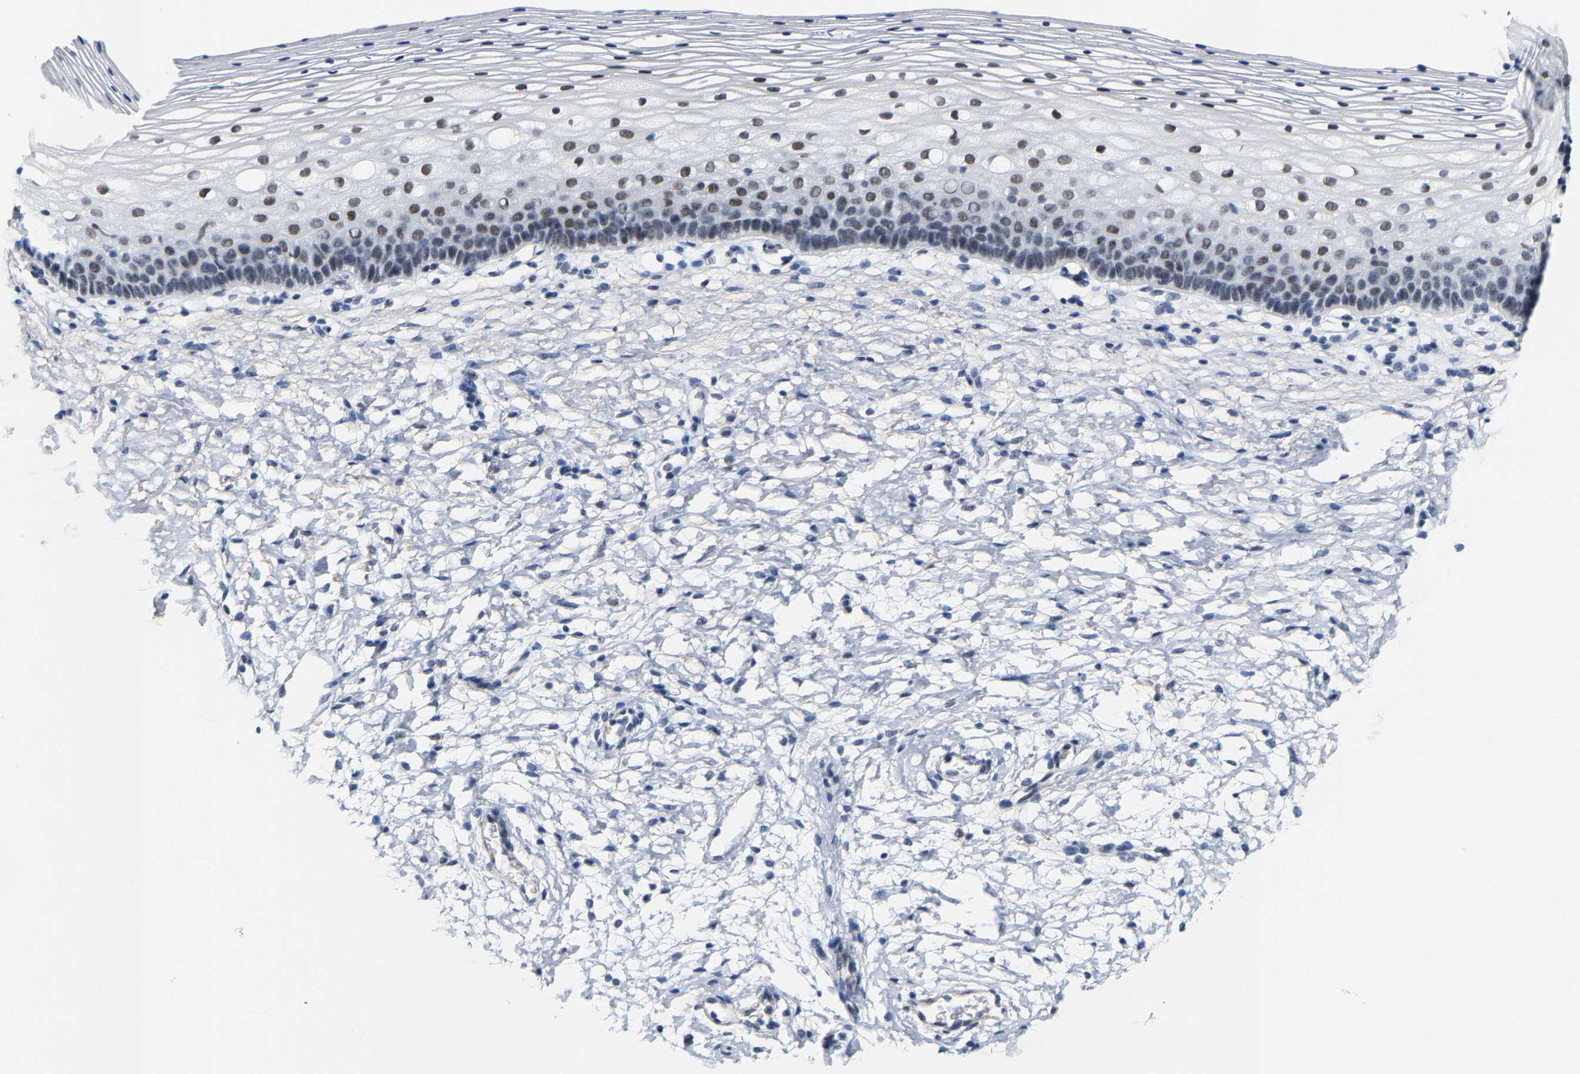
{"staining": {"intensity": "moderate", "quantity": "<25%", "location": "cytoplasmic/membranous,nuclear"}, "tissue": "cervix", "cell_type": "Glandular cells", "image_type": "normal", "snomed": [{"axis": "morphology", "description": "Normal tissue, NOS"}, {"axis": "topography", "description": "Cervix"}], "caption": "Moderate cytoplasmic/membranous,nuclear protein staining is present in about <25% of glandular cells in cervix. (DAB IHC, brown staining for protein, blue staining for nuclei).", "gene": "FAM180A", "patient": {"sex": "female", "age": 72}}